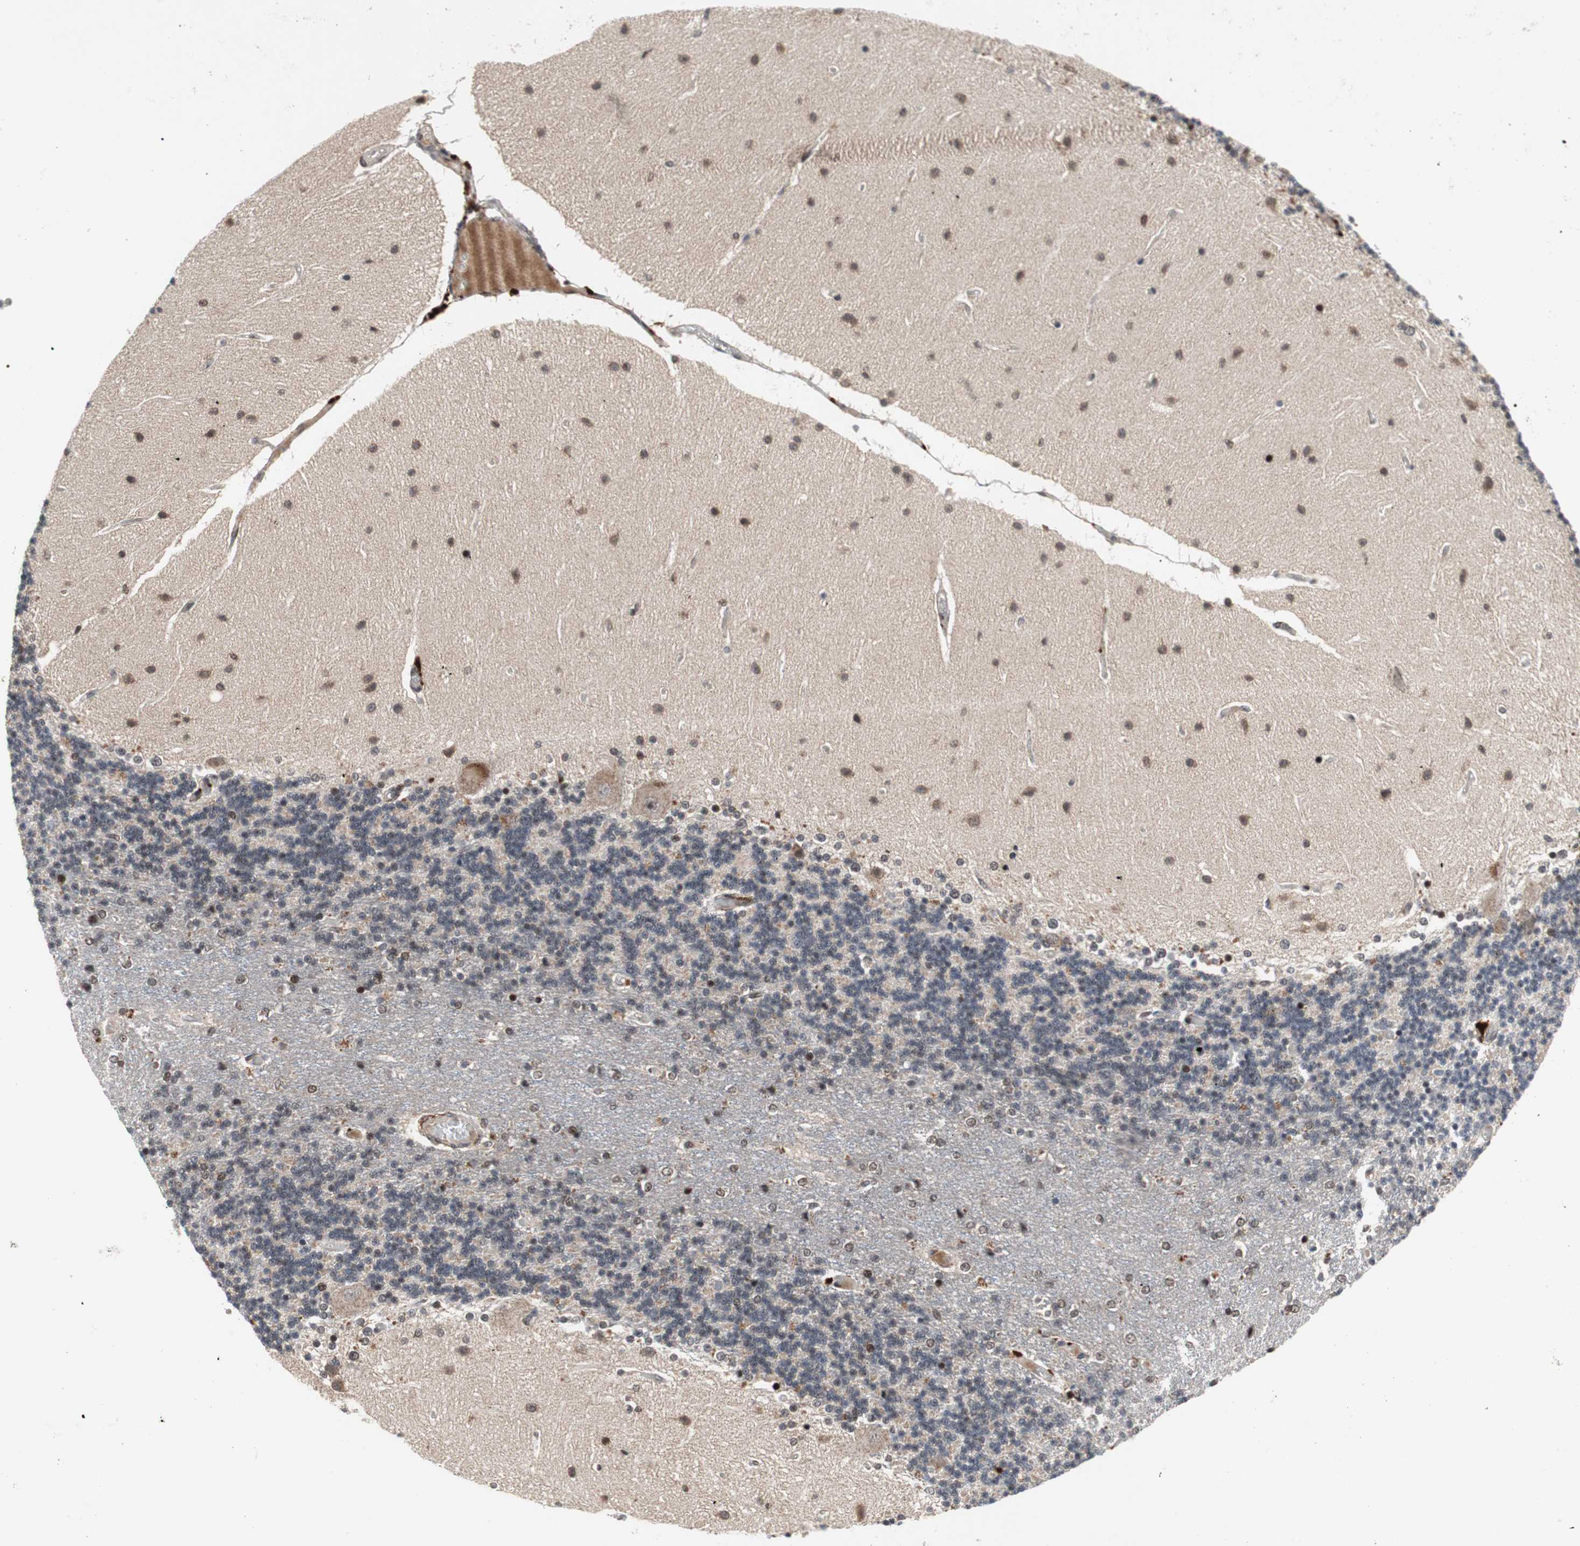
{"staining": {"intensity": "moderate", "quantity": "<25%", "location": "nuclear"}, "tissue": "cerebellum", "cell_type": "Cells in granular layer", "image_type": "normal", "snomed": [{"axis": "morphology", "description": "Normal tissue, NOS"}, {"axis": "topography", "description": "Cerebellum"}], "caption": "High-power microscopy captured an immunohistochemistry (IHC) micrograph of normal cerebellum, revealing moderate nuclear expression in approximately <25% of cells in granular layer. (Brightfield microscopy of DAB IHC at high magnification).", "gene": "TCF12", "patient": {"sex": "female", "age": 54}}